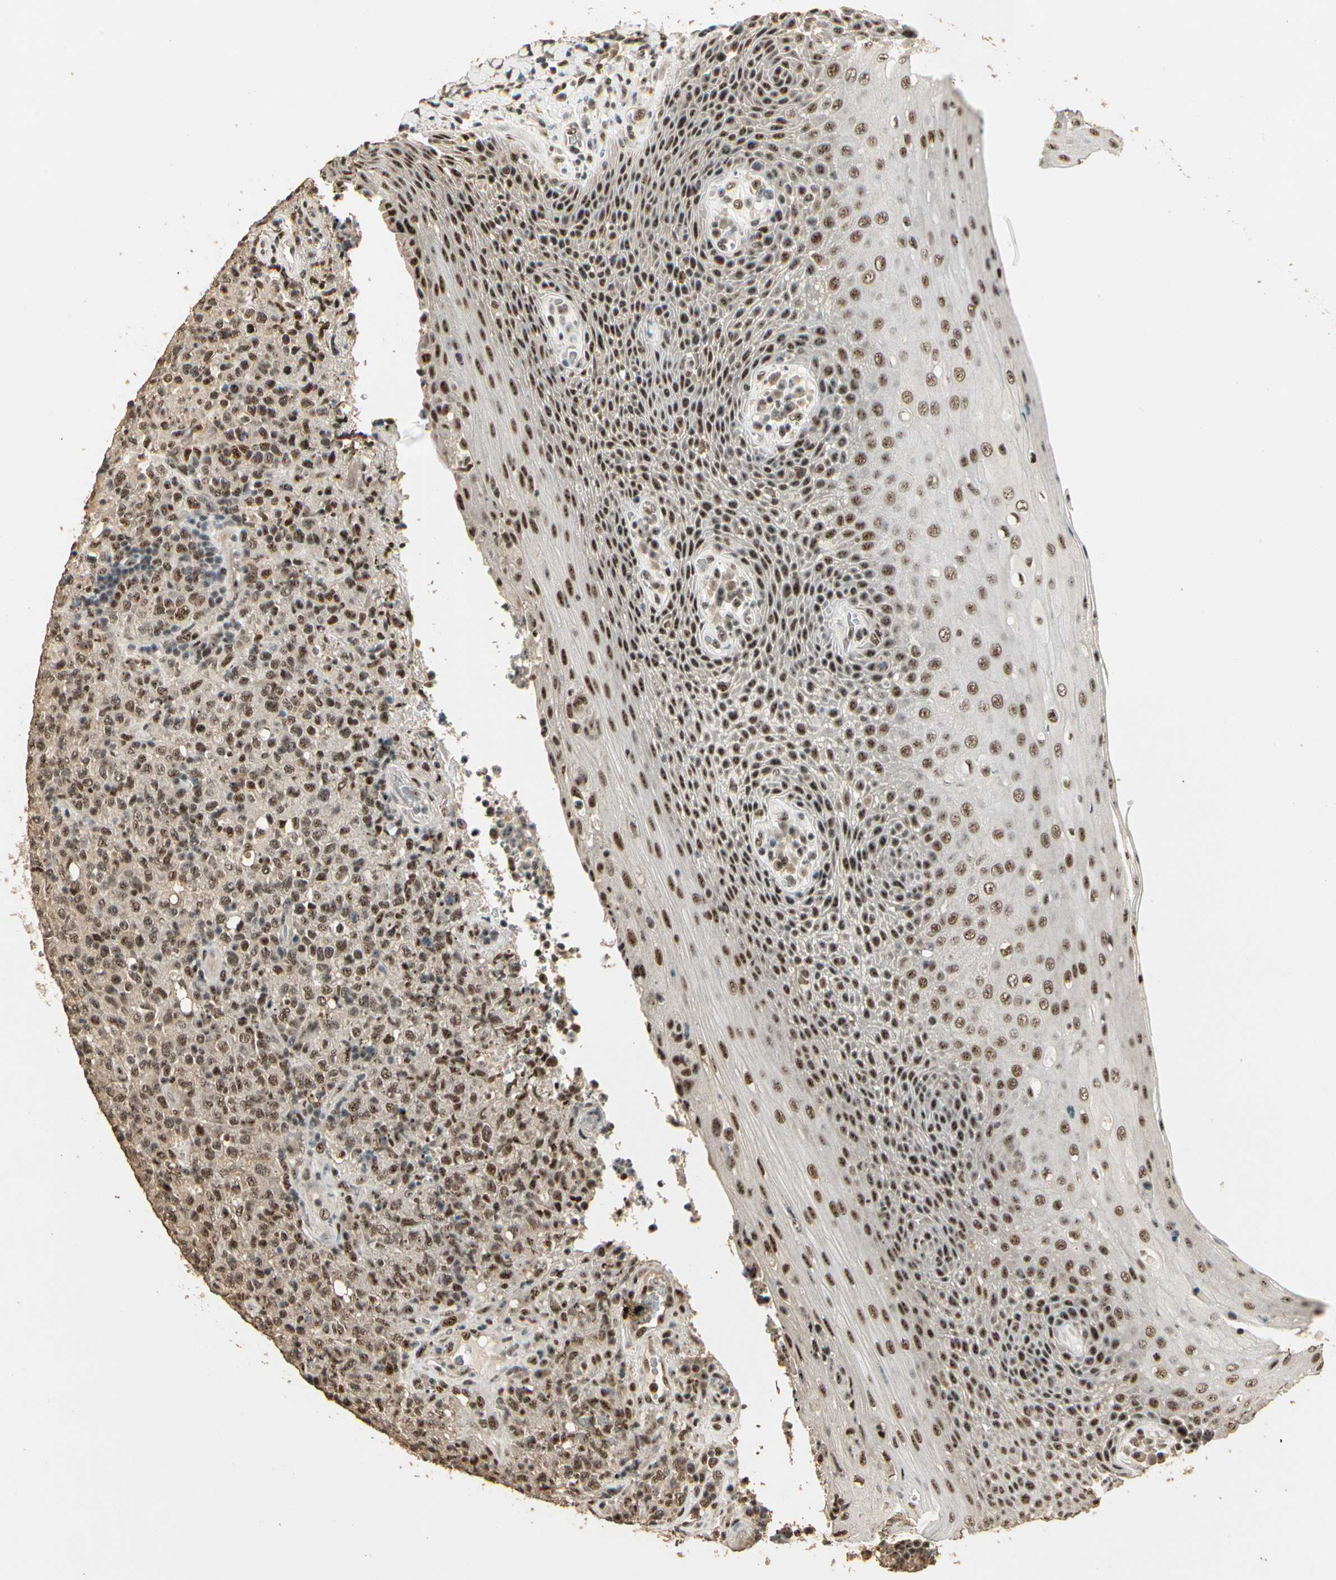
{"staining": {"intensity": "moderate", "quantity": ">75%", "location": "nuclear"}, "tissue": "lymphoma", "cell_type": "Tumor cells", "image_type": "cancer", "snomed": [{"axis": "morphology", "description": "Malignant lymphoma, non-Hodgkin's type, High grade"}, {"axis": "topography", "description": "Tonsil"}], "caption": "Immunohistochemical staining of lymphoma shows medium levels of moderate nuclear protein staining in approximately >75% of tumor cells.", "gene": "RBM25", "patient": {"sex": "female", "age": 36}}